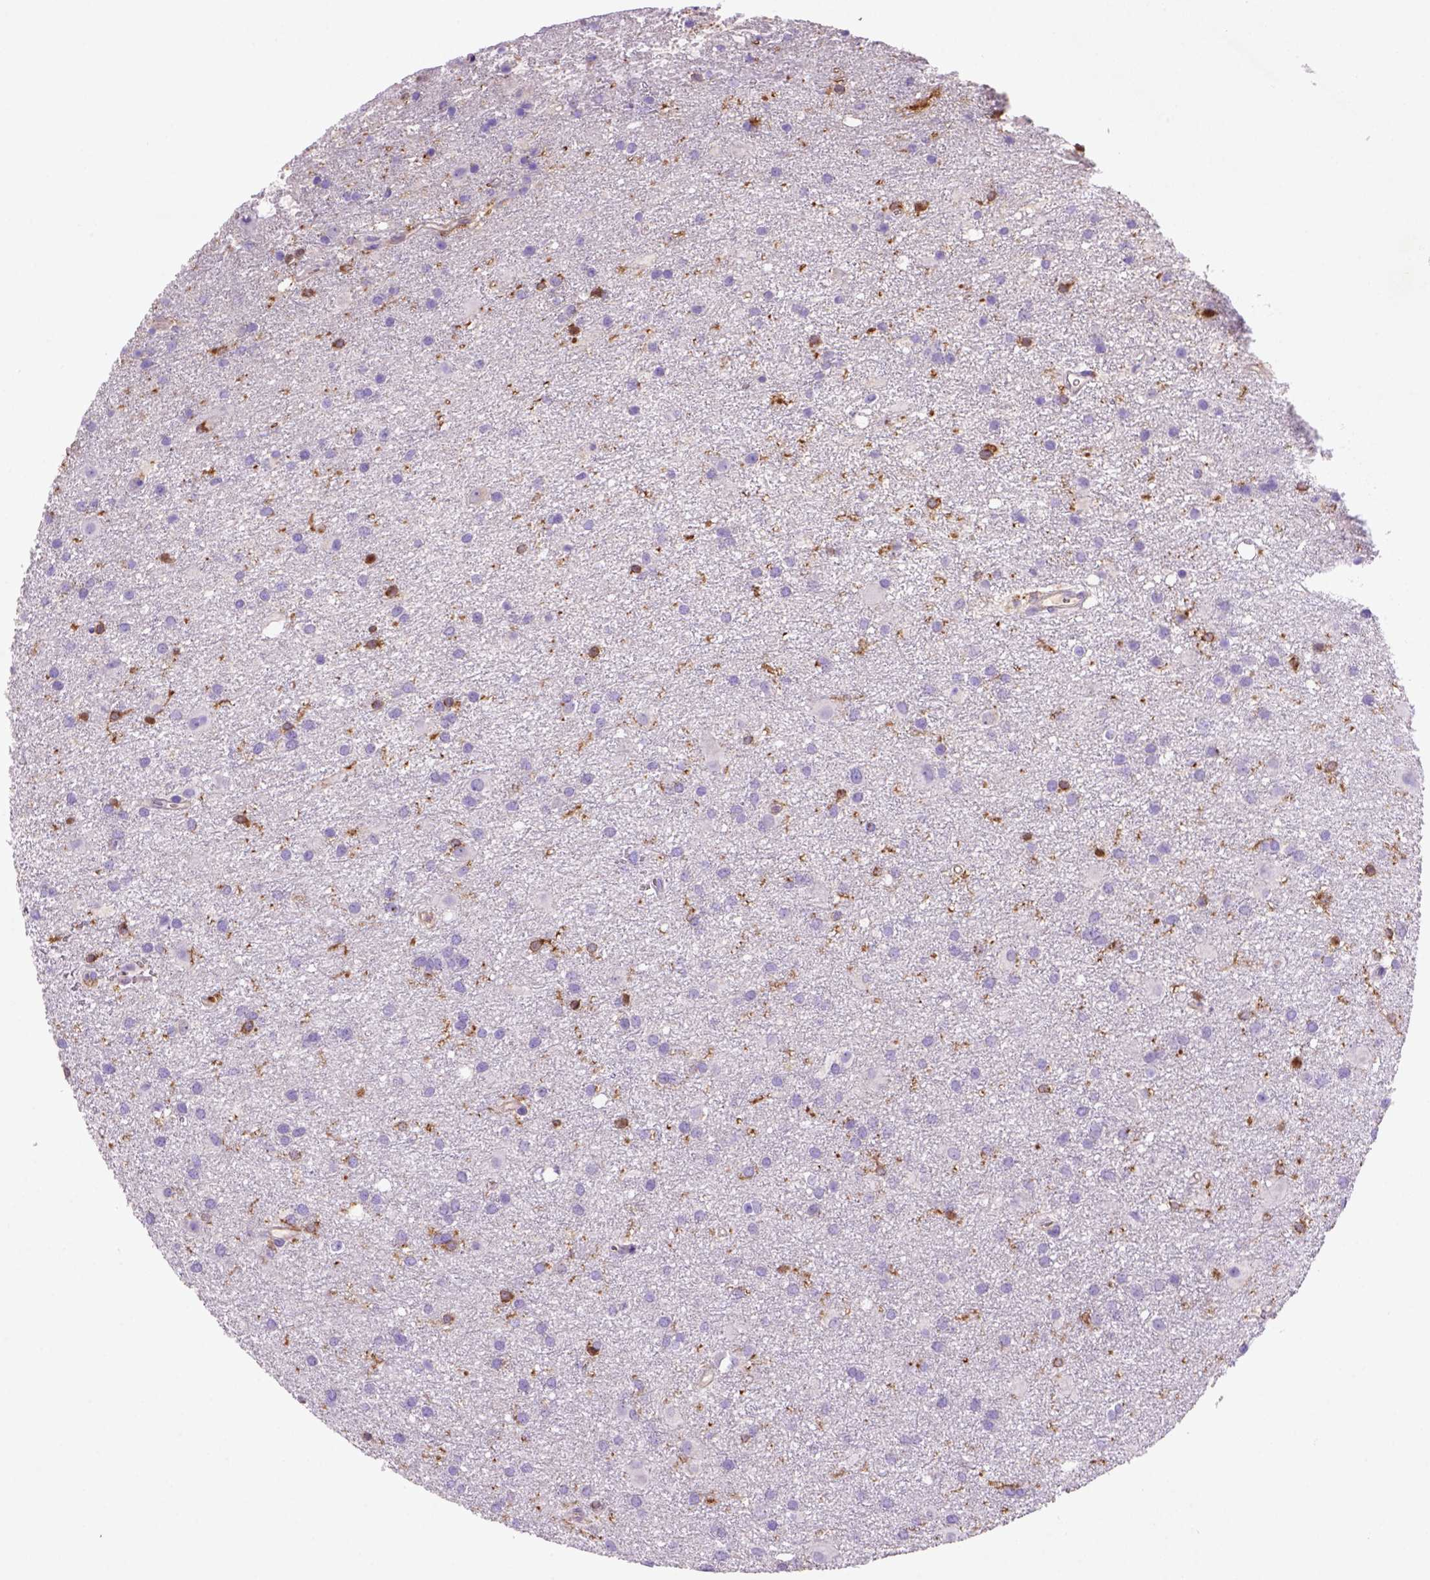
{"staining": {"intensity": "negative", "quantity": "none", "location": "none"}, "tissue": "glioma", "cell_type": "Tumor cells", "image_type": "cancer", "snomed": [{"axis": "morphology", "description": "Glioma, malignant, Low grade"}, {"axis": "topography", "description": "Brain"}], "caption": "Immunohistochemistry histopathology image of low-grade glioma (malignant) stained for a protein (brown), which reveals no expression in tumor cells. (Brightfield microscopy of DAB (3,3'-diaminobenzidine) immunohistochemistry at high magnification).", "gene": "INPP5D", "patient": {"sex": "male", "age": 58}}